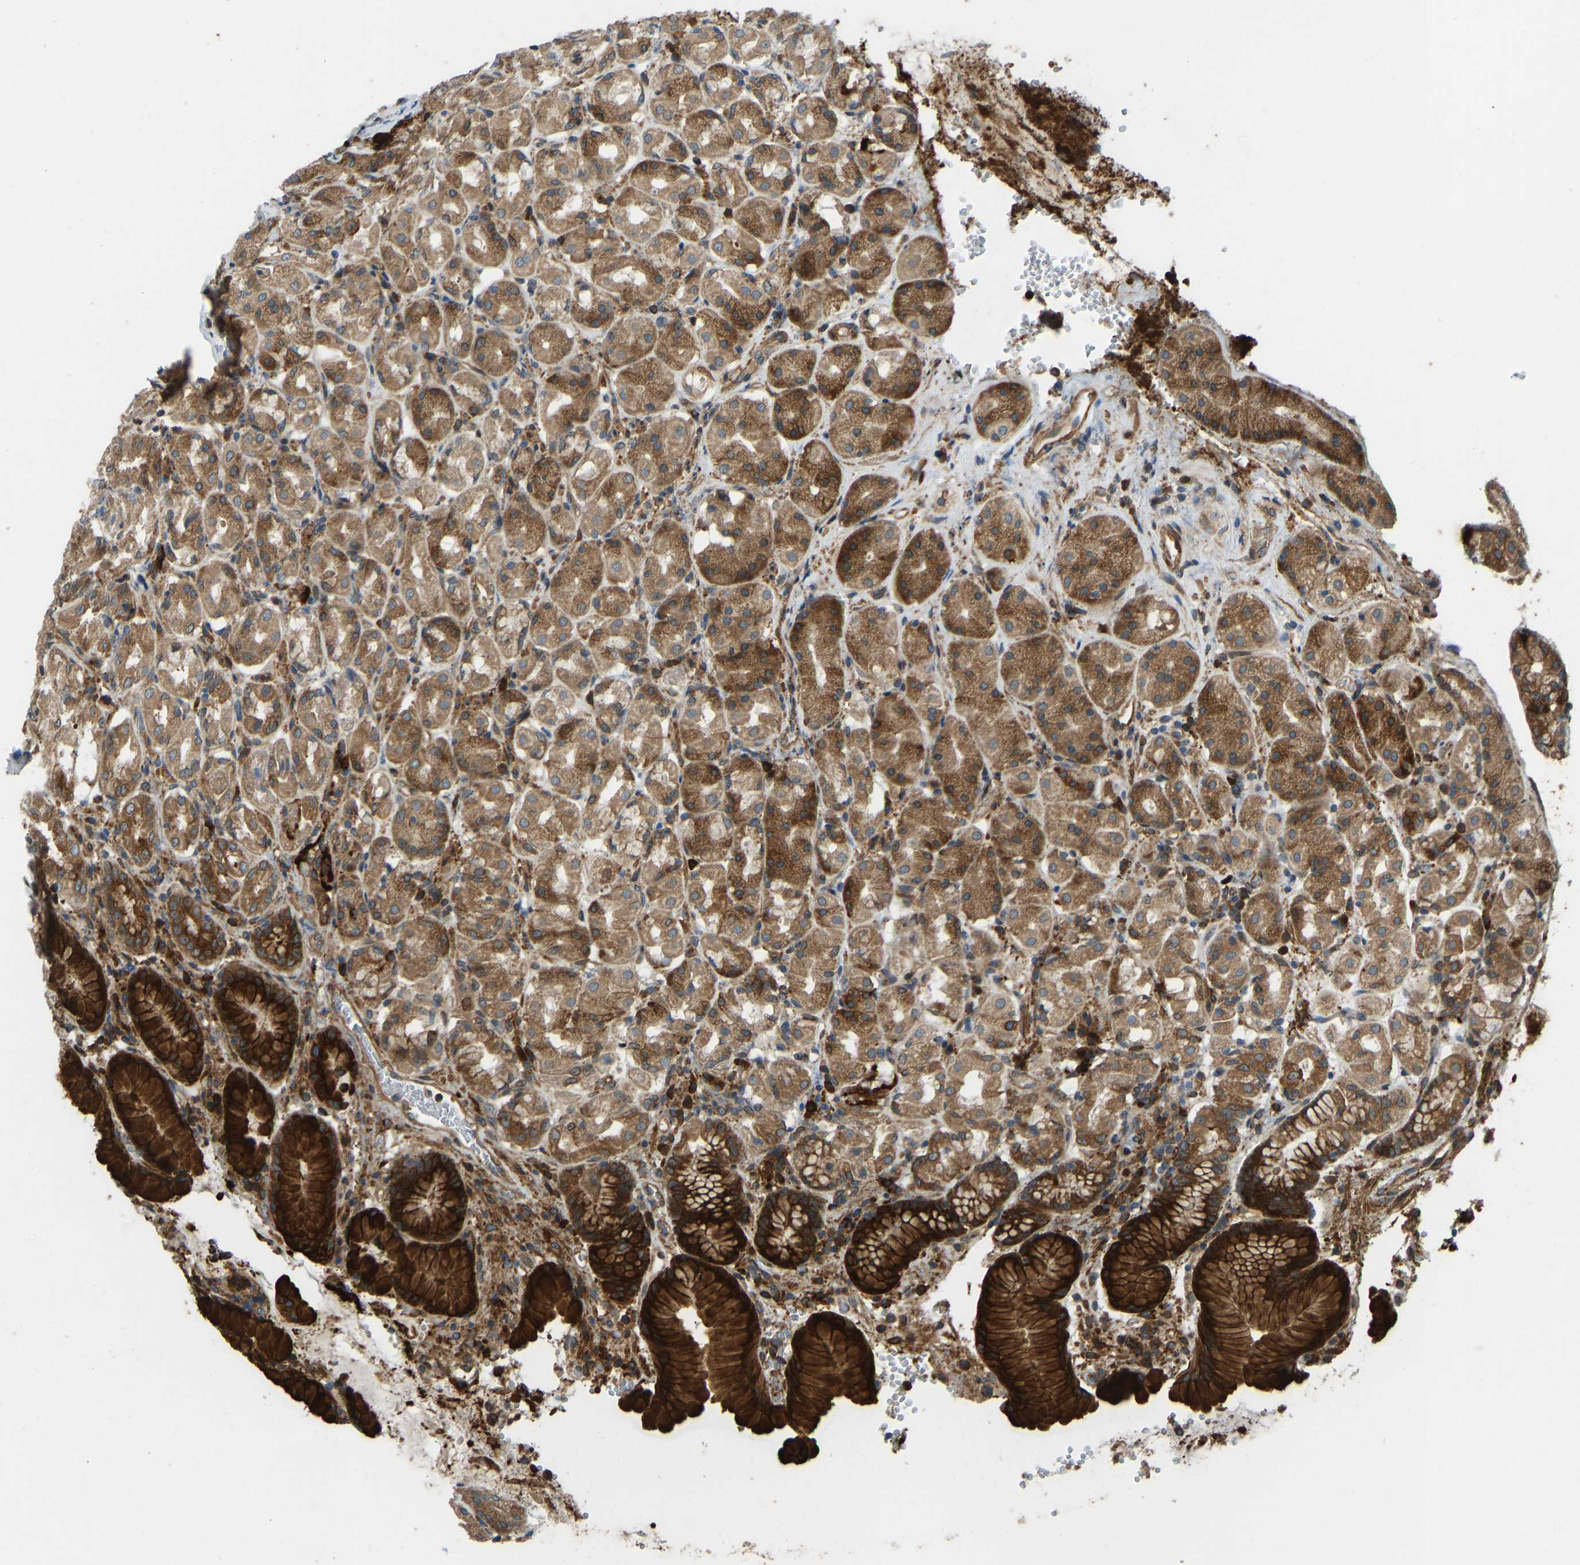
{"staining": {"intensity": "strong", "quantity": ">75%", "location": "cytoplasmic/membranous"}, "tissue": "stomach", "cell_type": "Glandular cells", "image_type": "normal", "snomed": [{"axis": "morphology", "description": "Normal tissue, NOS"}, {"axis": "topography", "description": "Stomach"}, {"axis": "topography", "description": "Stomach, lower"}], "caption": "A high-resolution image shows immunohistochemistry staining of unremarkable stomach, which displays strong cytoplasmic/membranous positivity in about >75% of glandular cells. The staining was performed using DAB to visualize the protein expression in brown, while the nuclei were stained in blue with hematoxylin (Magnification: 20x).", "gene": "OS9", "patient": {"sex": "female", "age": 56}}